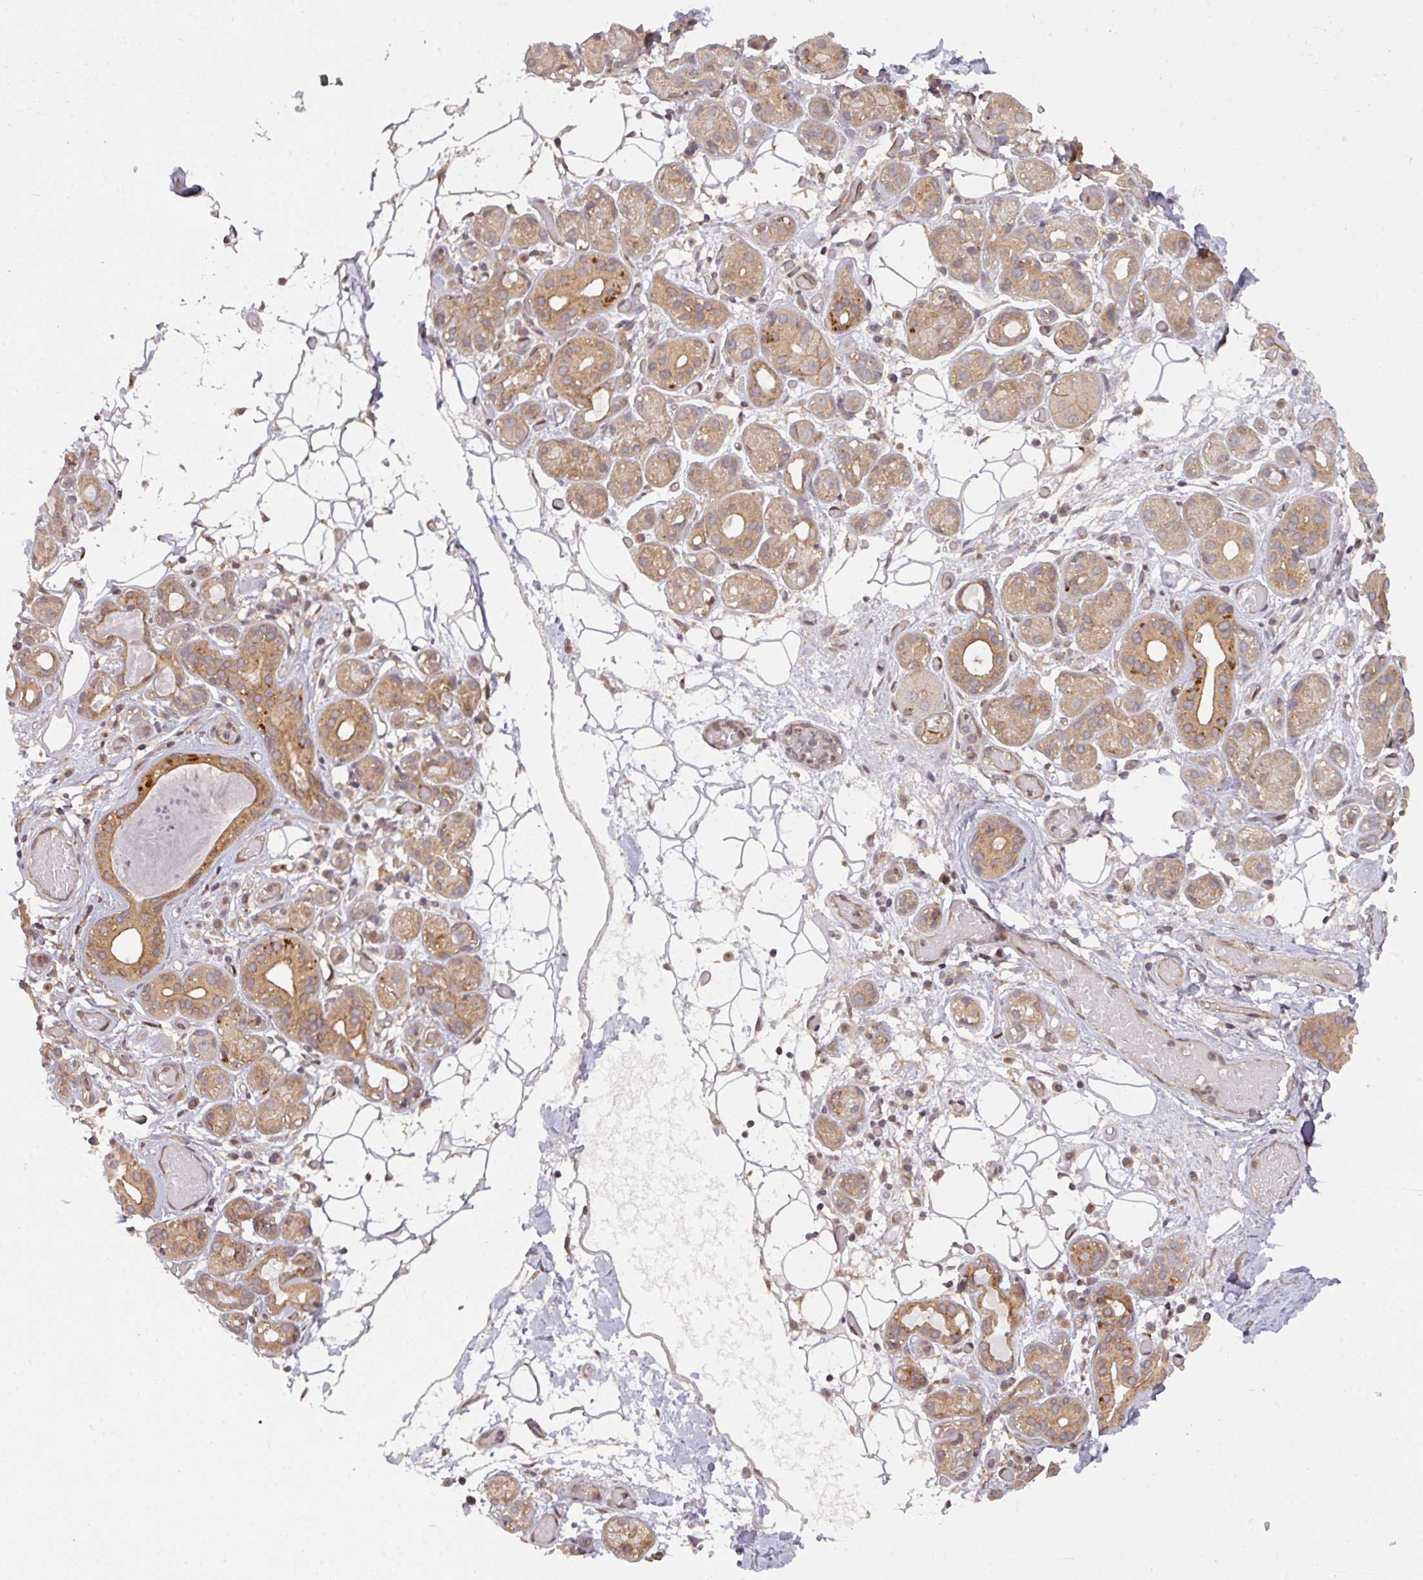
{"staining": {"intensity": "moderate", "quantity": ">75%", "location": "cytoplasmic/membranous"}, "tissue": "salivary gland", "cell_type": "Glandular cells", "image_type": "normal", "snomed": [{"axis": "morphology", "description": "Normal tissue, NOS"}, {"axis": "topography", "description": "Salivary gland"}], "caption": "Unremarkable salivary gland was stained to show a protein in brown. There is medium levels of moderate cytoplasmic/membranous expression in approximately >75% of glandular cells. (DAB (3,3'-diaminobenzidine) IHC, brown staining for protein, blue staining for nuclei).", "gene": "CYFIP2", "patient": {"sex": "male", "age": 82}}